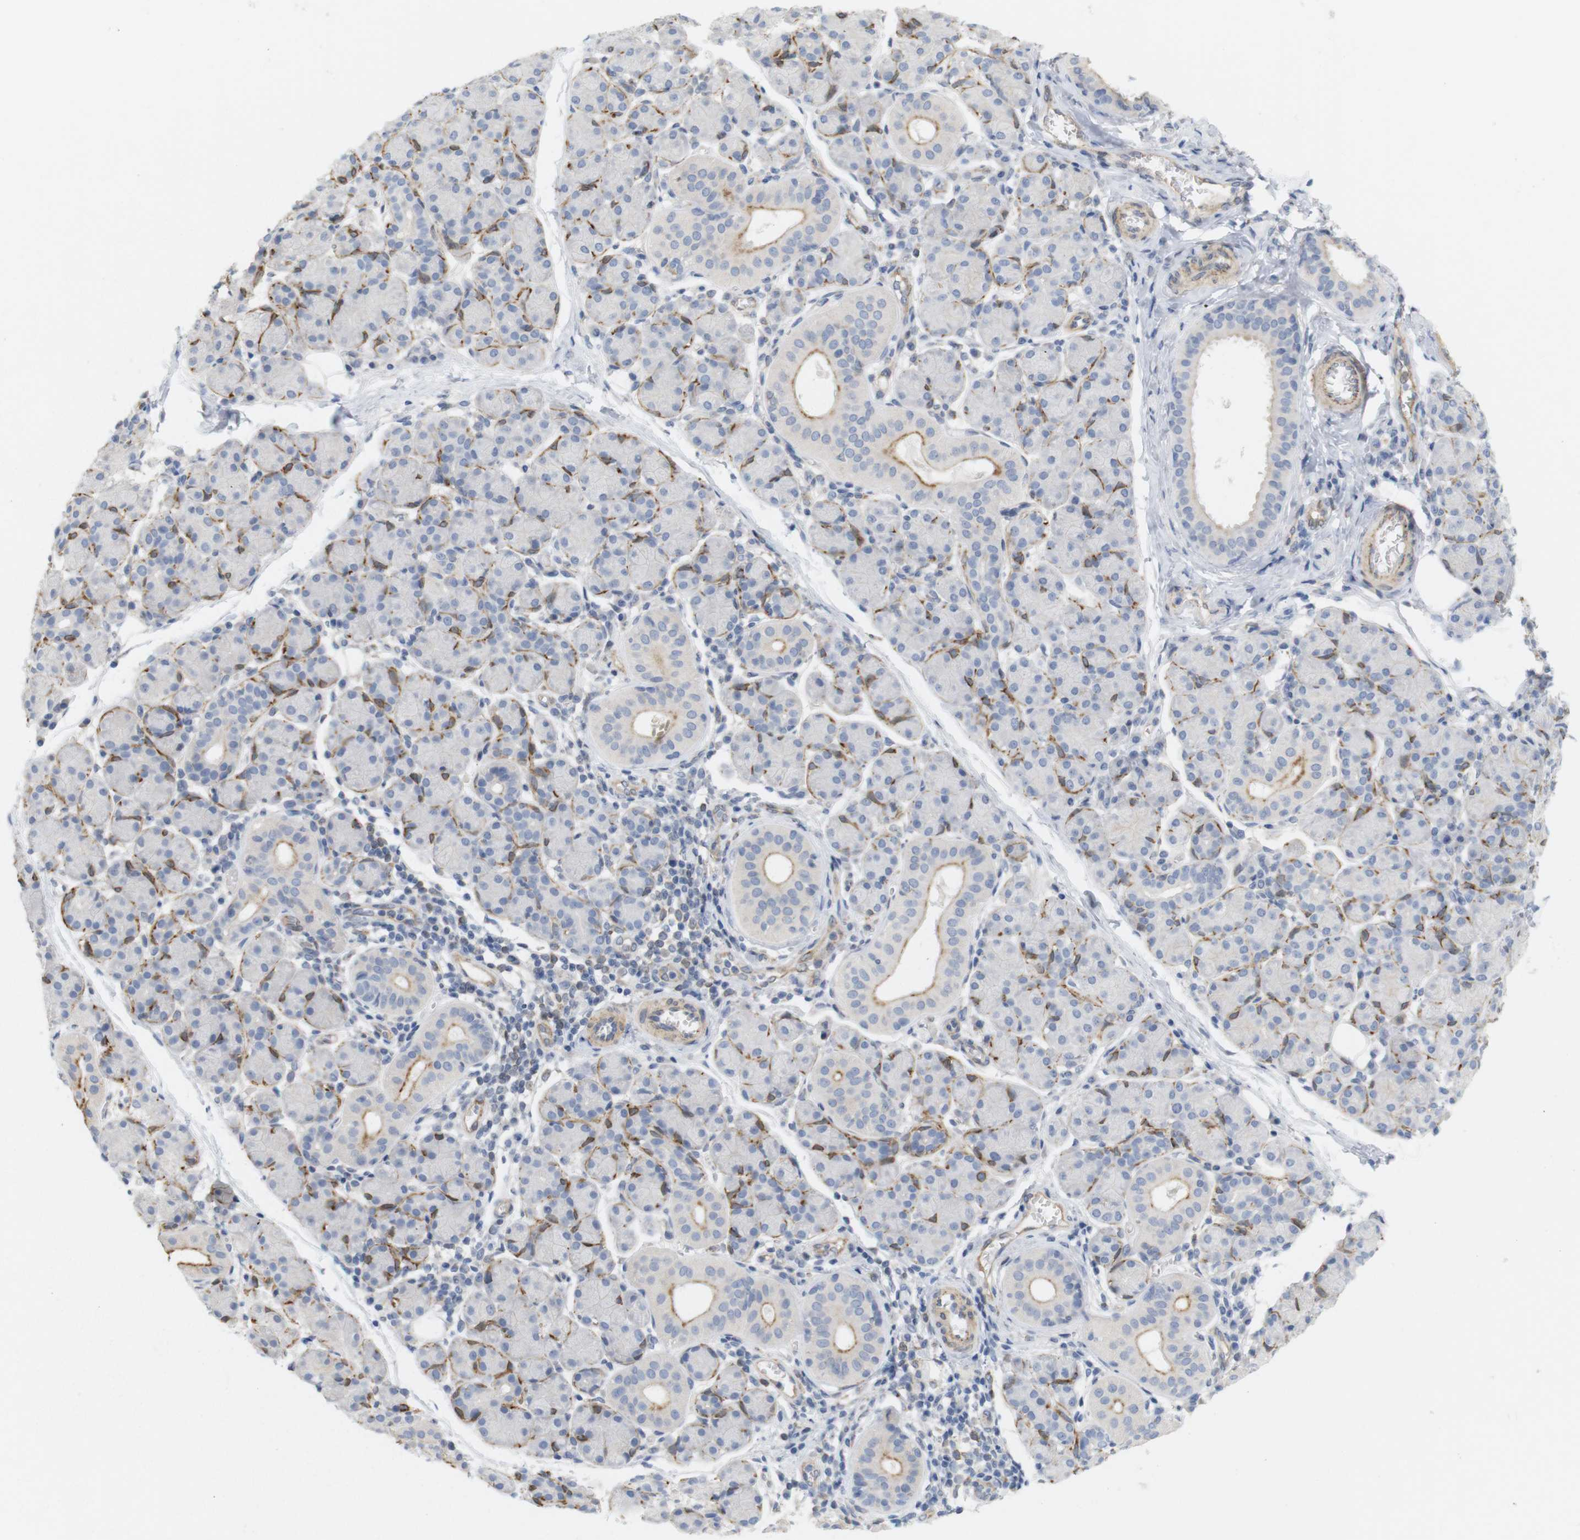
{"staining": {"intensity": "moderate", "quantity": "25%-75%", "location": "cytoplasmic/membranous"}, "tissue": "salivary gland", "cell_type": "Glandular cells", "image_type": "normal", "snomed": [{"axis": "morphology", "description": "Normal tissue, NOS"}, {"axis": "morphology", "description": "Inflammation, NOS"}, {"axis": "topography", "description": "Lymph node"}, {"axis": "topography", "description": "Salivary gland"}], "caption": "DAB (3,3'-diaminobenzidine) immunohistochemical staining of unremarkable salivary gland exhibits moderate cytoplasmic/membranous protein positivity in about 25%-75% of glandular cells. (DAB (3,3'-diaminobenzidine) IHC with brightfield microscopy, high magnification).", "gene": "ITPR1", "patient": {"sex": "male", "age": 3}}